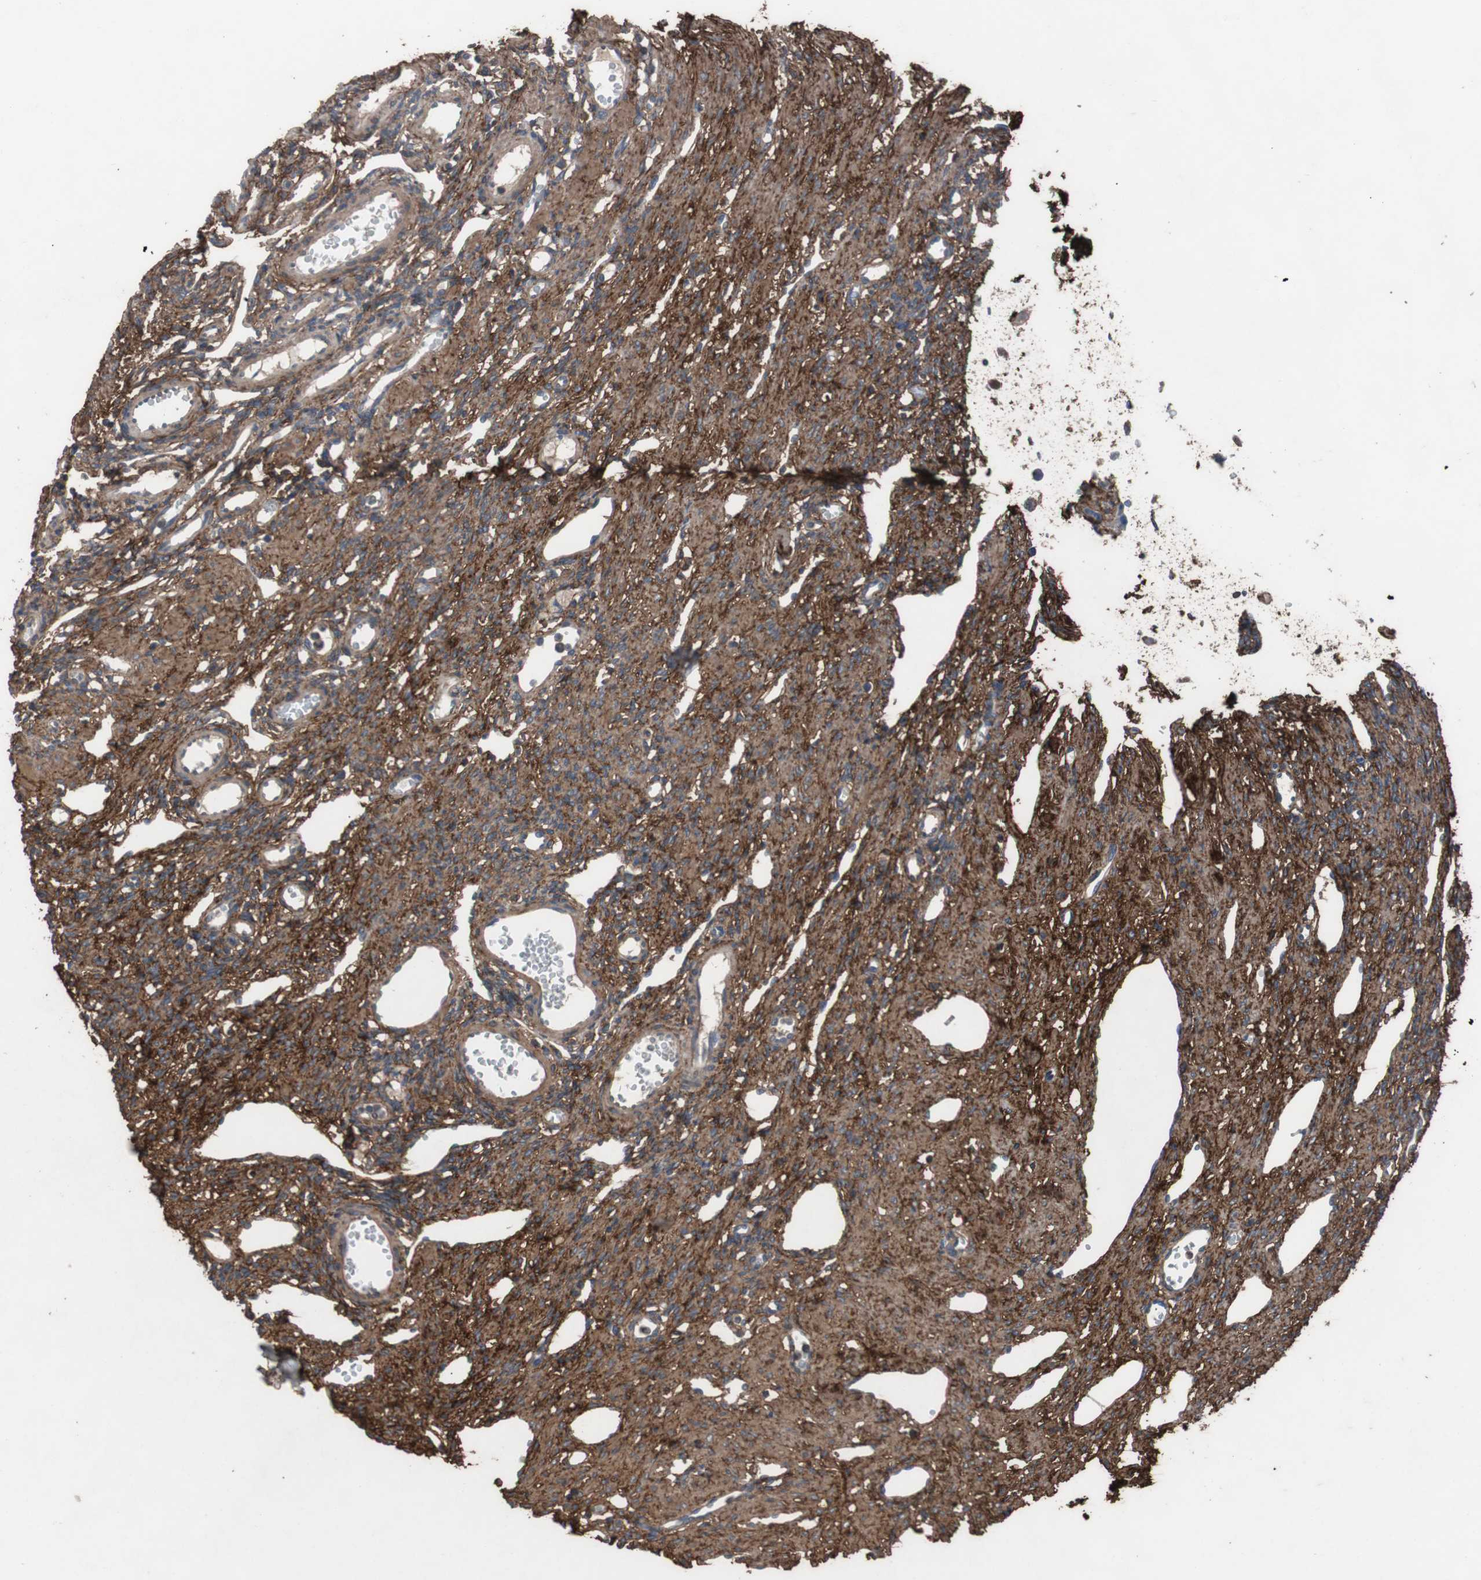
{"staining": {"intensity": "strong", "quantity": ">75%", "location": "cytoplasmic/membranous"}, "tissue": "ovary", "cell_type": "Ovarian stroma cells", "image_type": "normal", "snomed": [{"axis": "morphology", "description": "Normal tissue, NOS"}, {"axis": "topography", "description": "Ovary"}], "caption": "Immunohistochemical staining of benign human ovary shows >75% levels of strong cytoplasmic/membranous protein staining in approximately >75% of ovarian stroma cells.", "gene": "COL6A2", "patient": {"sex": "female", "age": 33}}